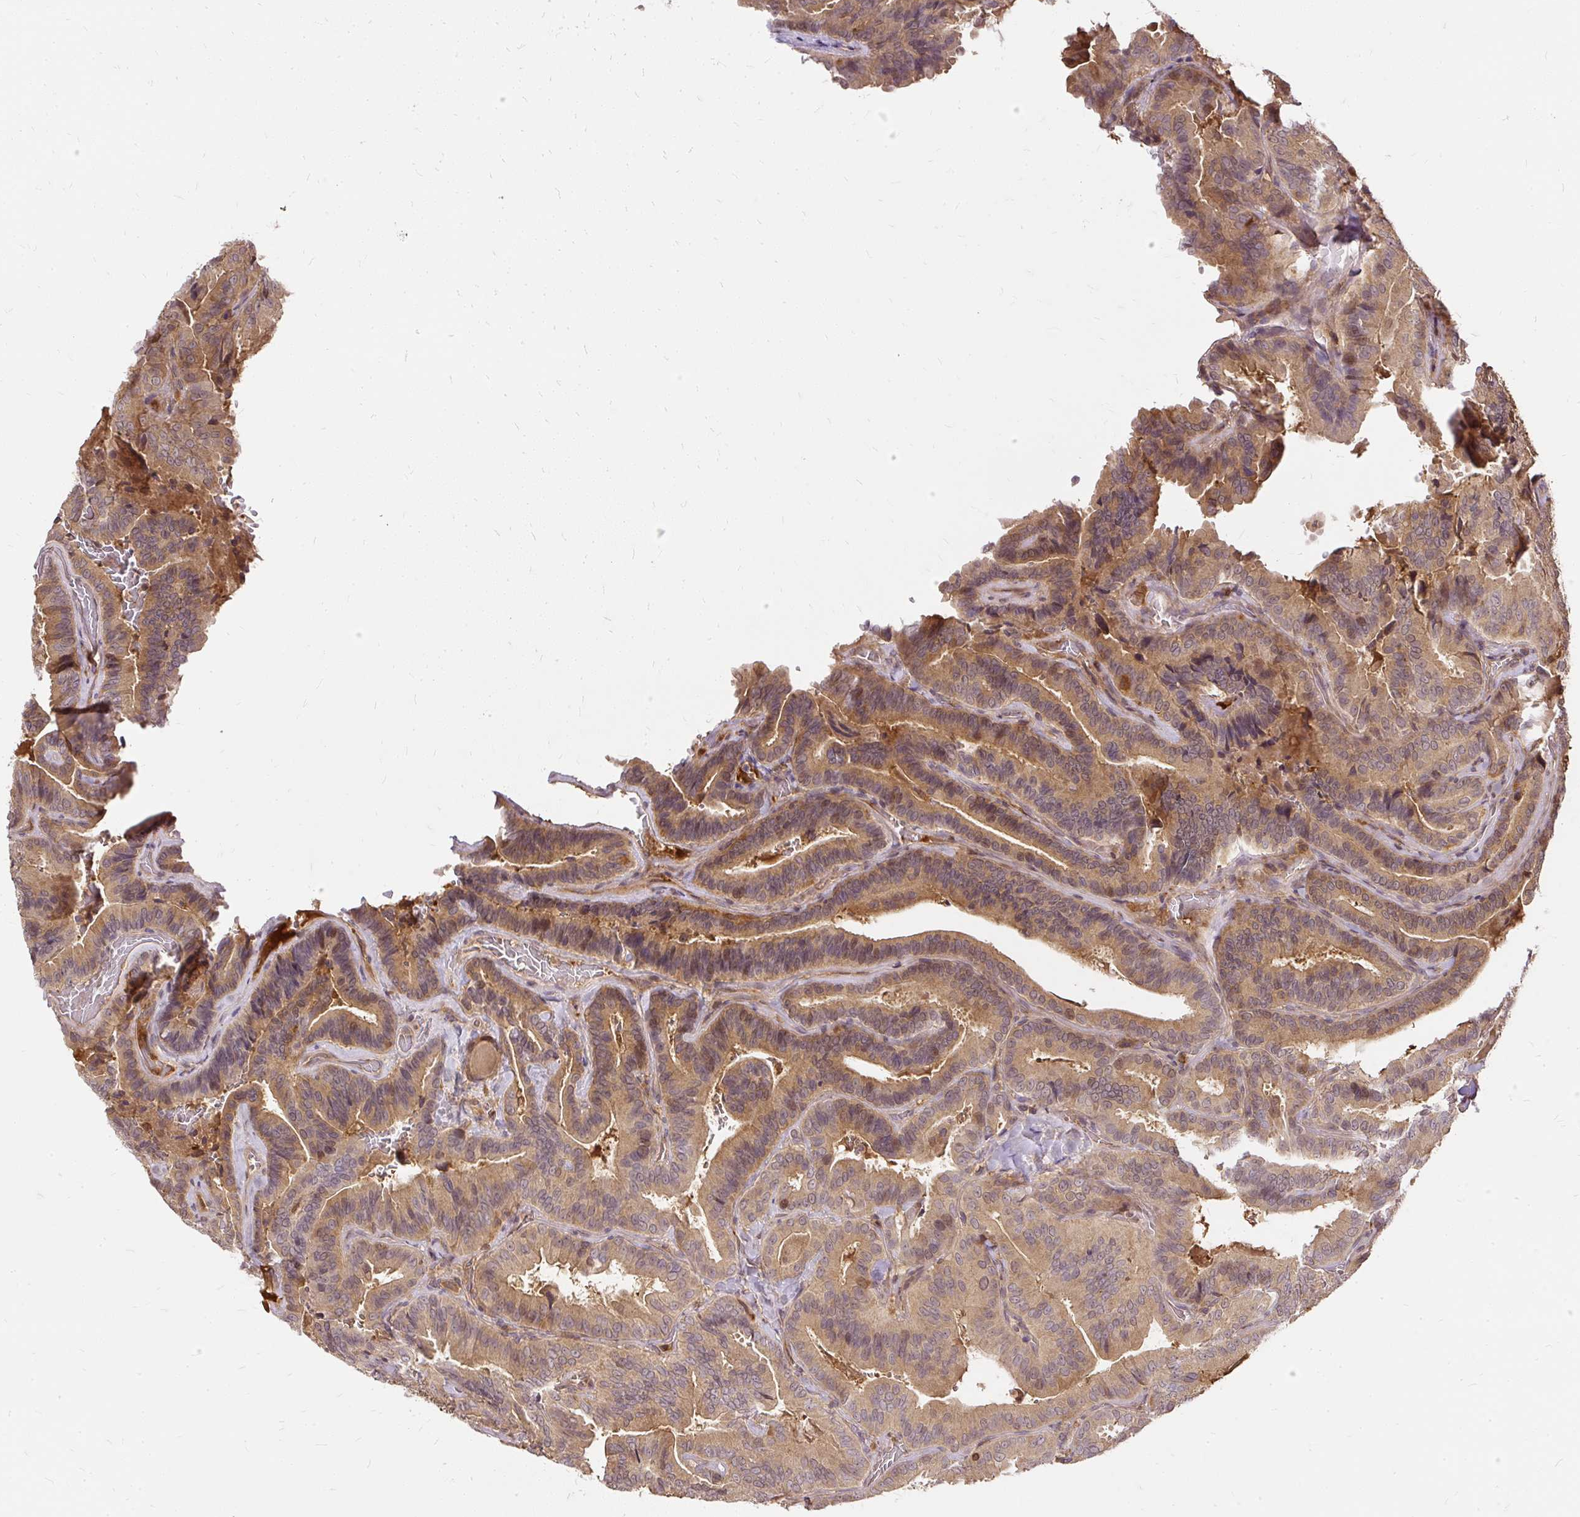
{"staining": {"intensity": "moderate", "quantity": ">75%", "location": "cytoplasmic/membranous"}, "tissue": "thyroid cancer", "cell_type": "Tumor cells", "image_type": "cancer", "snomed": [{"axis": "morphology", "description": "Papillary adenocarcinoma, NOS"}, {"axis": "topography", "description": "Thyroid gland"}], "caption": "Immunohistochemical staining of papillary adenocarcinoma (thyroid) demonstrates medium levels of moderate cytoplasmic/membranous expression in approximately >75% of tumor cells.", "gene": "AP5S1", "patient": {"sex": "male", "age": 61}}